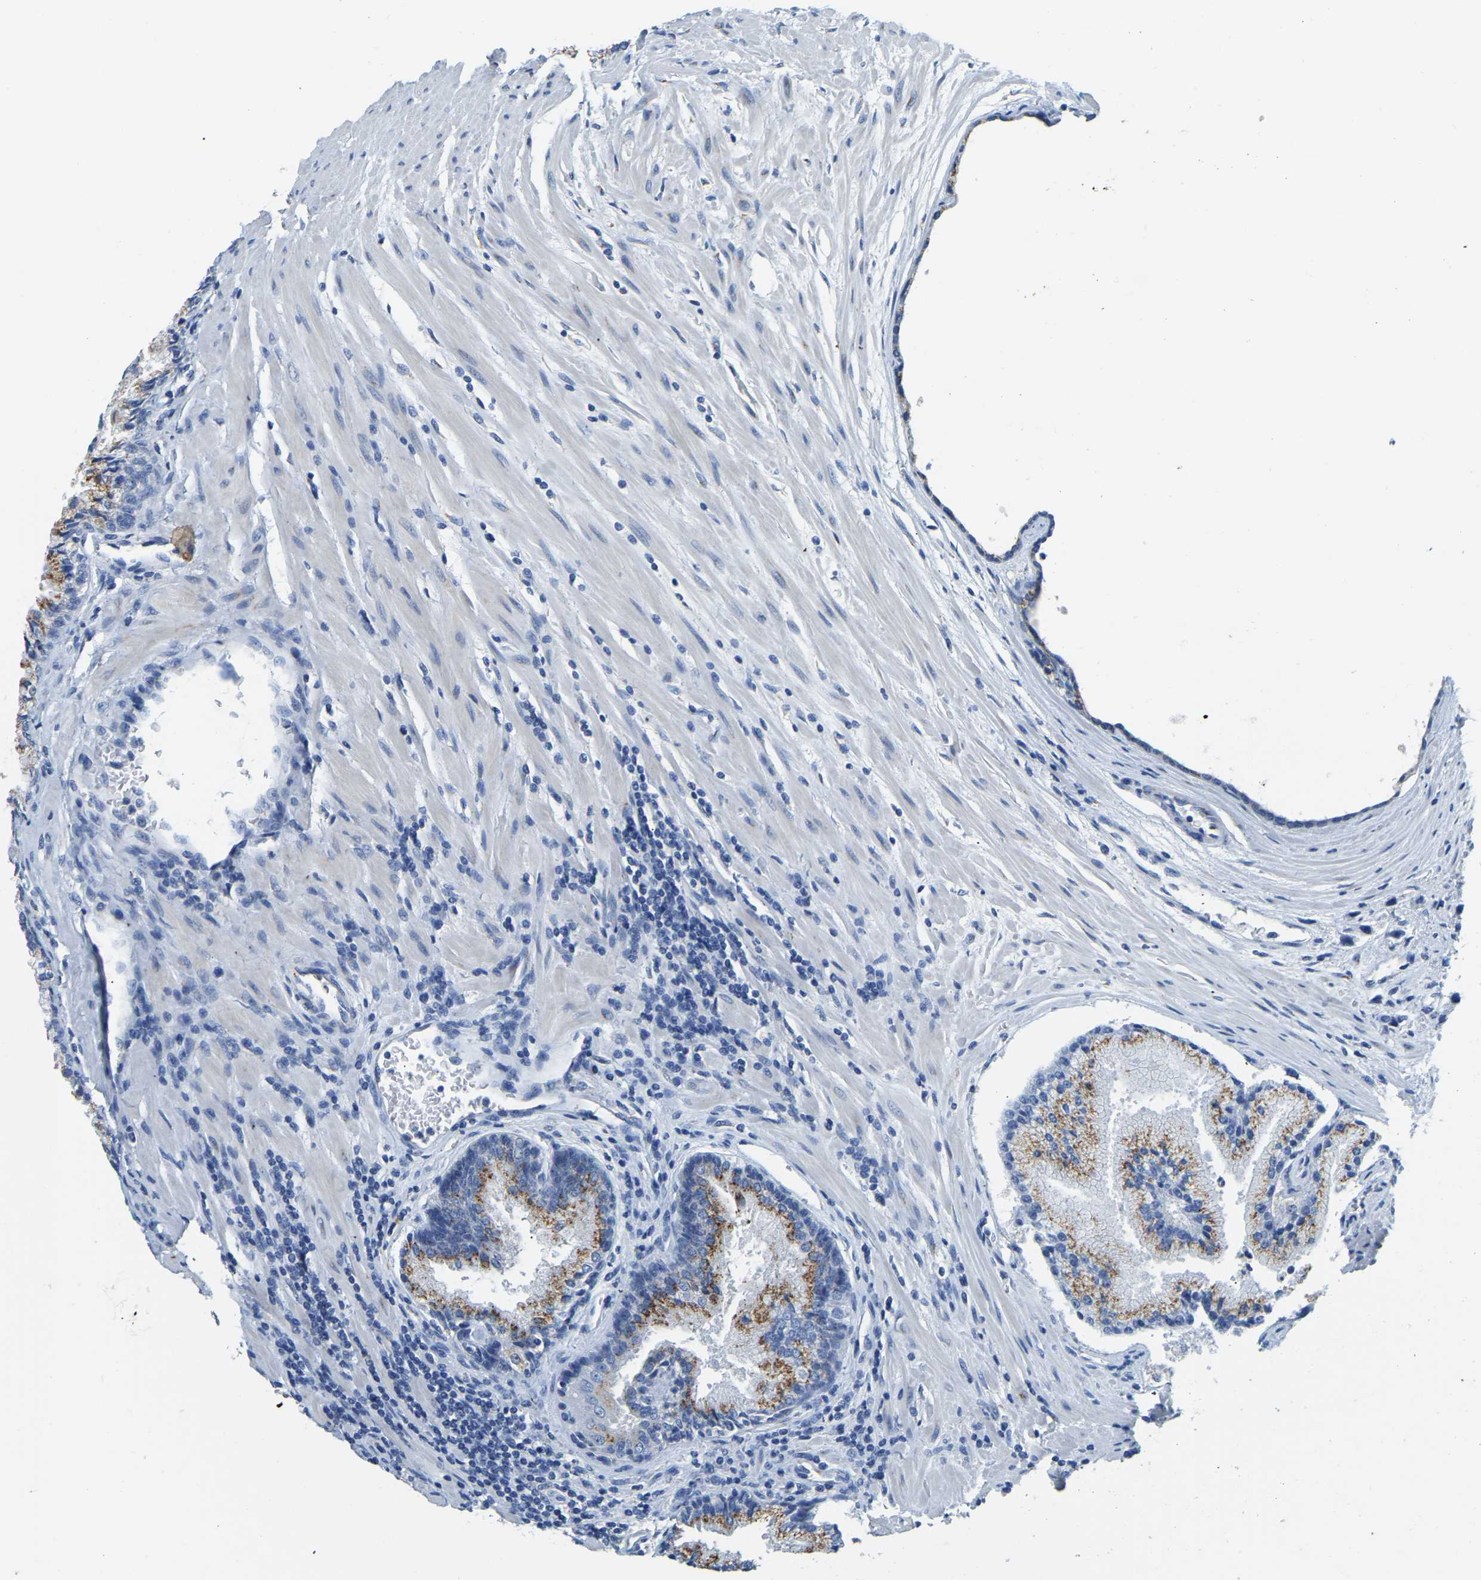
{"staining": {"intensity": "moderate", "quantity": "<25%", "location": "cytoplasmic/membranous"}, "tissue": "prostate cancer", "cell_type": "Tumor cells", "image_type": "cancer", "snomed": [{"axis": "morphology", "description": "Adenocarcinoma, High grade"}, {"axis": "topography", "description": "Prostate"}], "caption": "Immunohistochemical staining of human prostate cancer (high-grade adenocarcinoma) shows low levels of moderate cytoplasmic/membranous expression in approximately <25% of tumor cells. Using DAB (3,3'-diaminobenzidine) (brown) and hematoxylin (blue) stains, captured at high magnification using brightfield microscopy.", "gene": "FAM174A", "patient": {"sex": "male", "age": 58}}